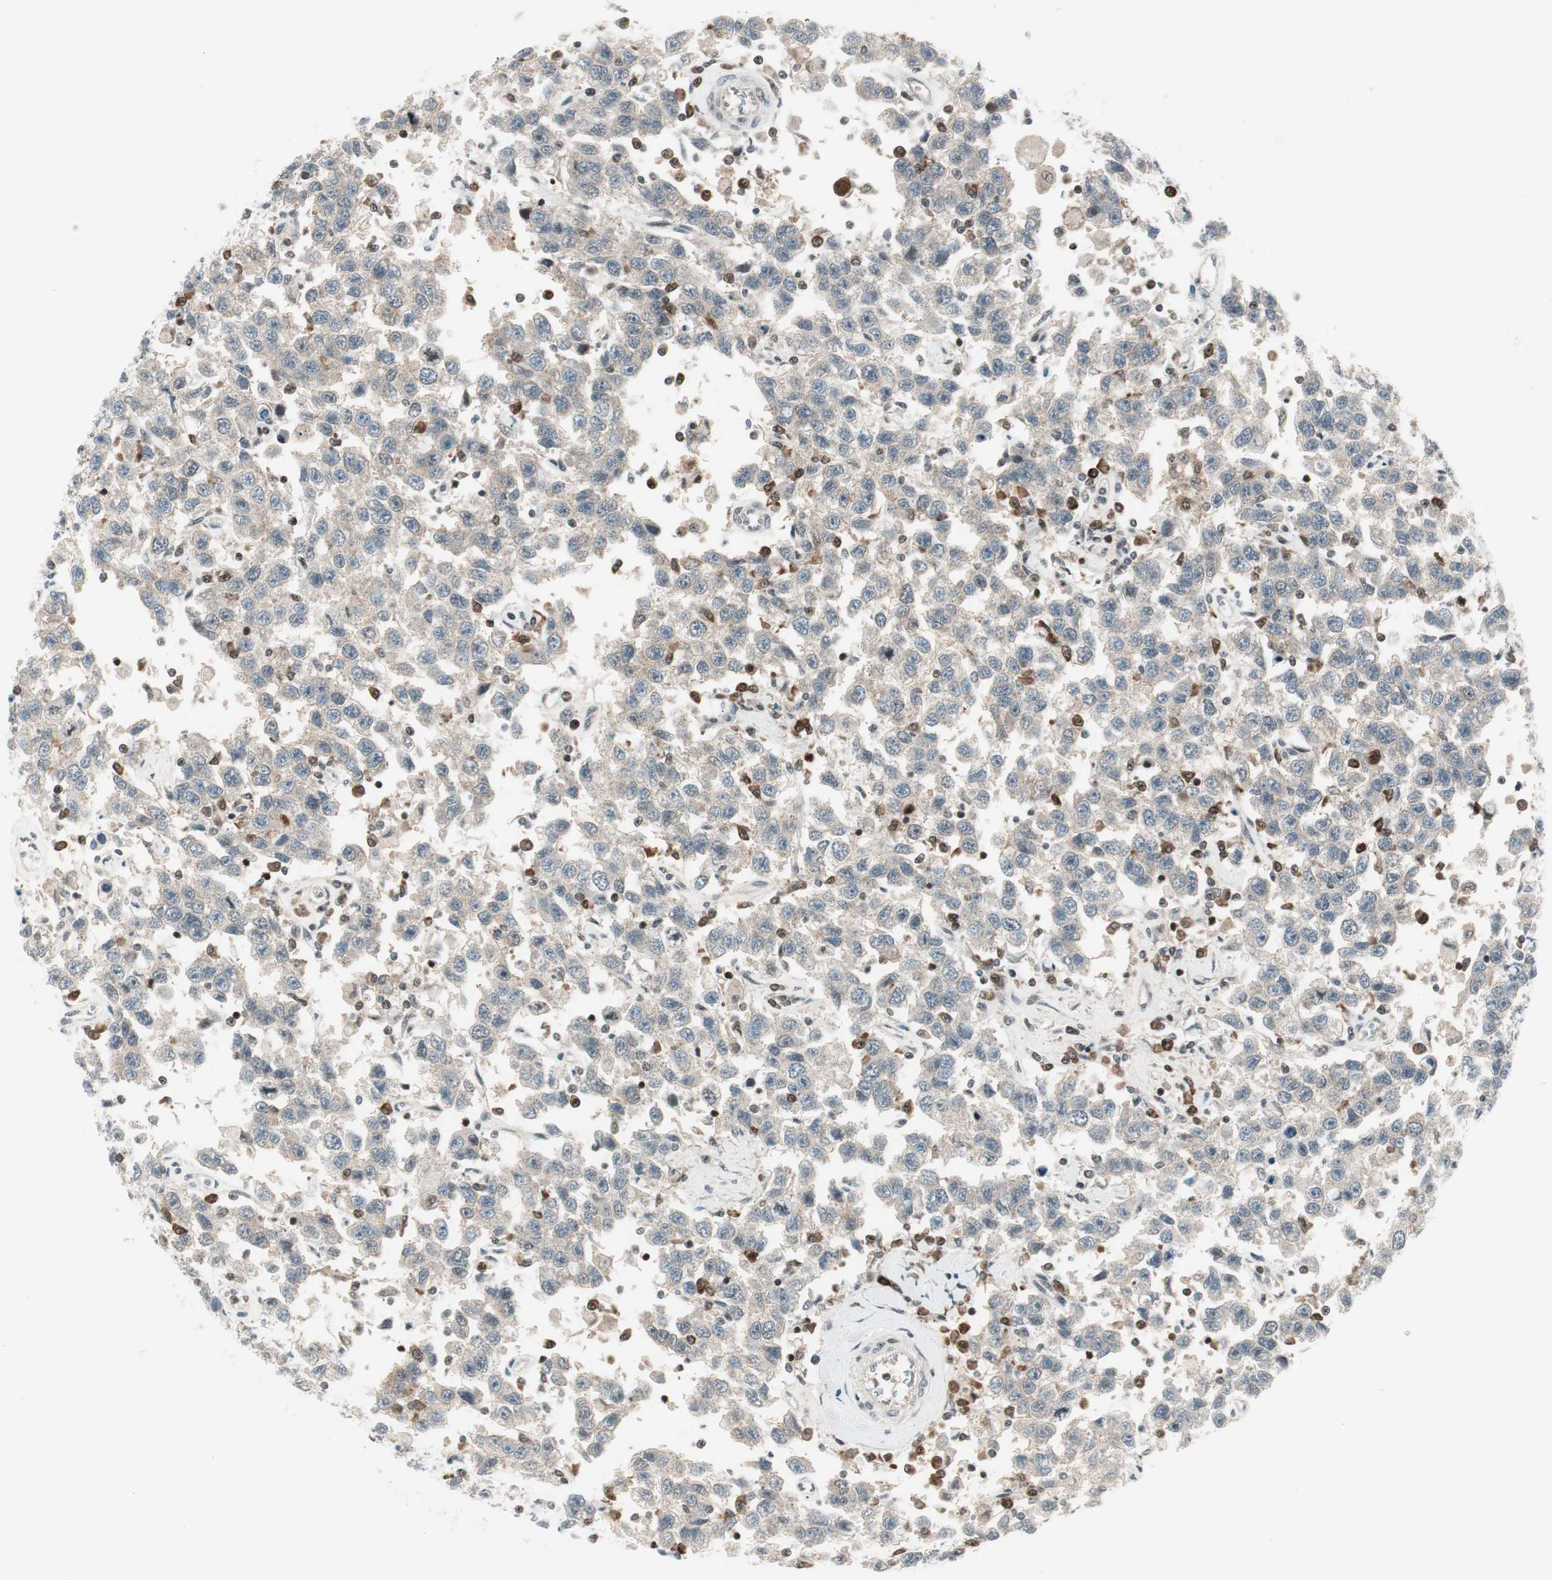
{"staining": {"intensity": "negative", "quantity": "none", "location": "none"}, "tissue": "testis cancer", "cell_type": "Tumor cells", "image_type": "cancer", "snomed": [{"axis": "morphology", "description": "Seminoma, NOS"}, {"axis": "topography", "description": "Testis"}], "caption": "IHC of testis cancer exhibits no expression in tumor cells. Brightfield microscopy of immunohistochemistry (IHC) stained with DAB (3,3'-diaminobenzidine) (brown) and hematoxylin (blue), captured at high magnification.", "gene": "TPT1", "patient": {"sex": "male", "age": 41}}